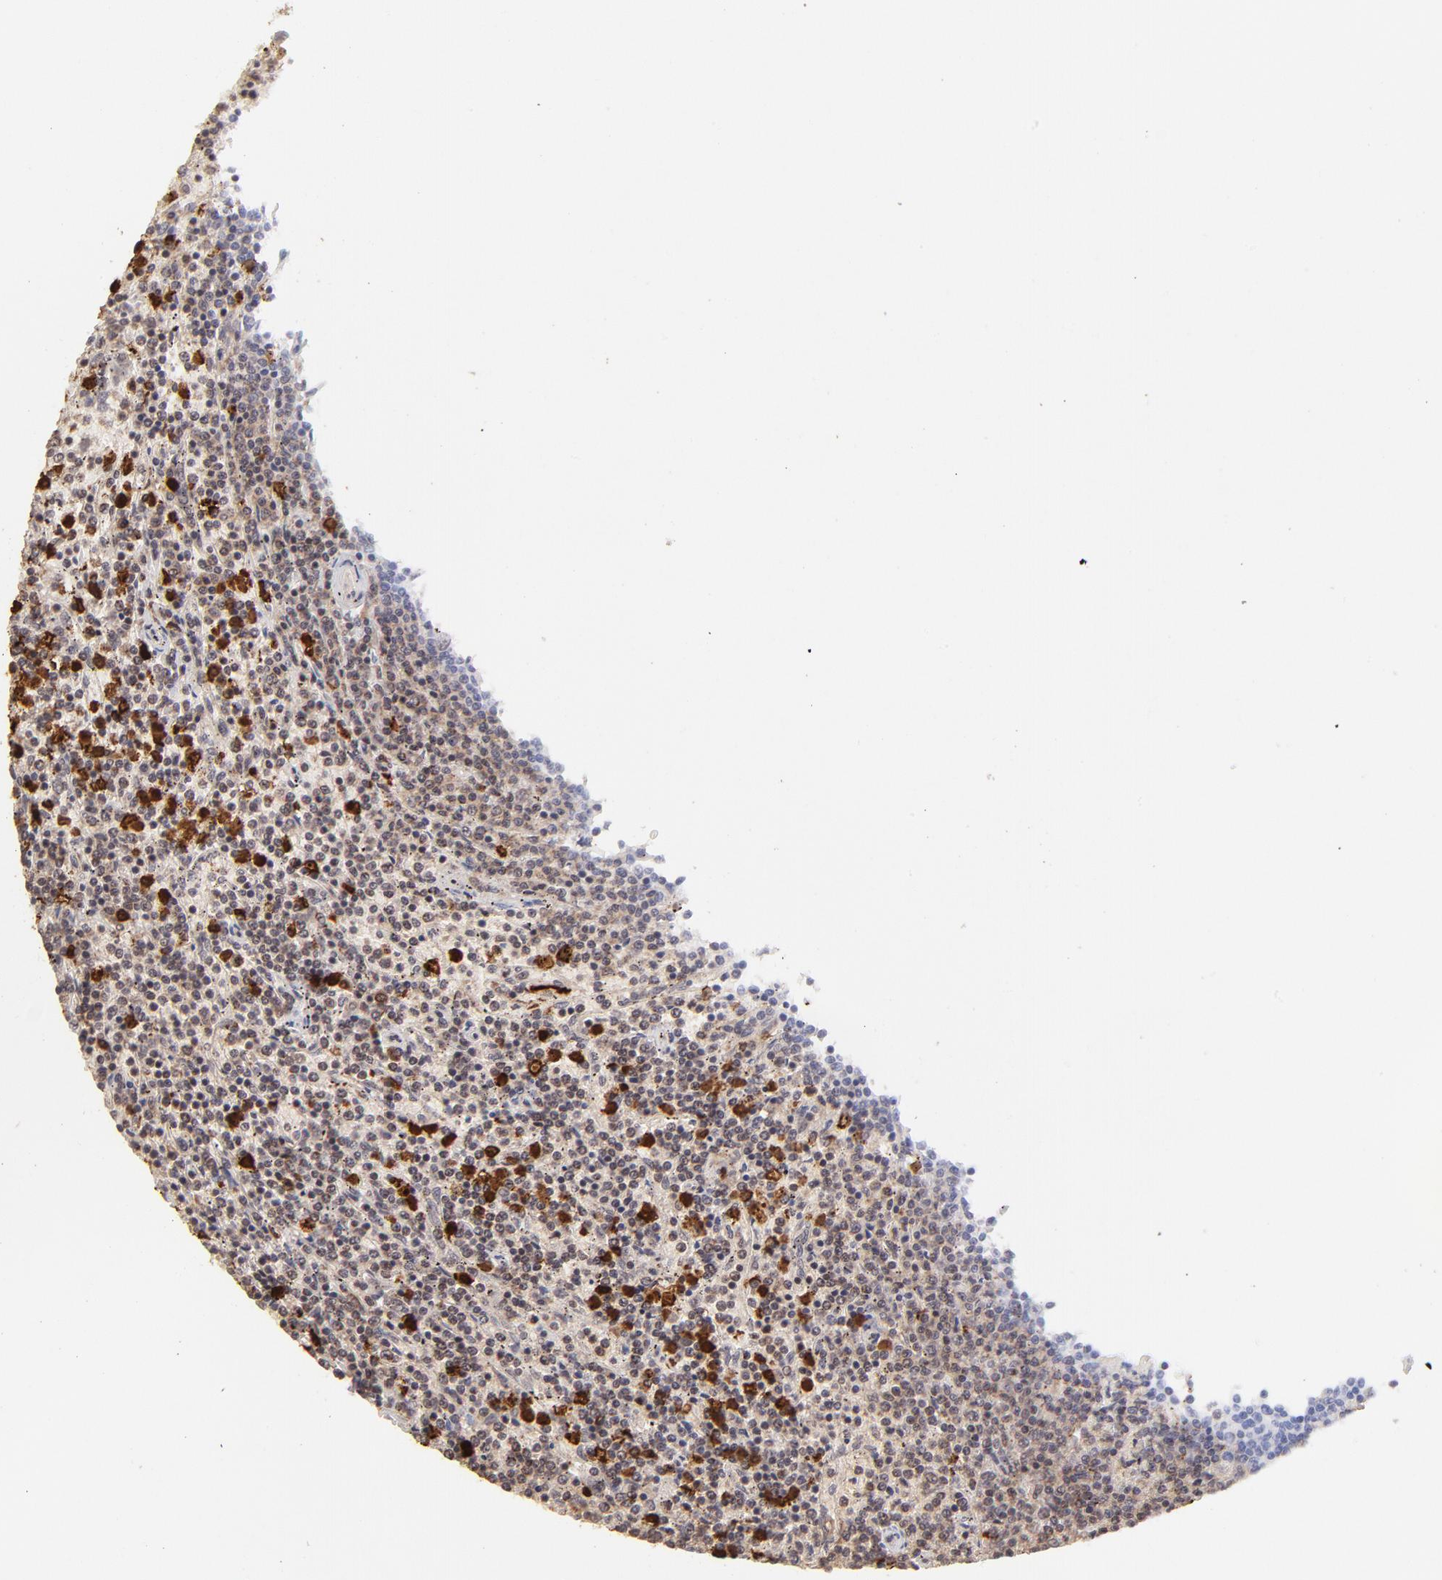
{"staining": {"intensity": "moderate", "quantity": ">75%", "location": "cytoplasmic/membranous,nuclear"}, "tissue": "lymphoma", "cell_type": "Tumor cells", "image_type": "cancer", "snomed": [{"axis": "morphology", "description": "Malignant lymphoma, non-Hodgkin's type, Low grade"}, {"axis": "topography", "description": "Spleen"}], "caption": "This is a micrograph of immunohistochemistry (IHC) staining of malignant lymphoma, non-Hodgkin's type (low-grade), which shows moderate staining in the cytoplasmic/membranous and nuclear of tumor cells.", "gene": "ZFX", "patient": {"sex": "female", "age": 50}}